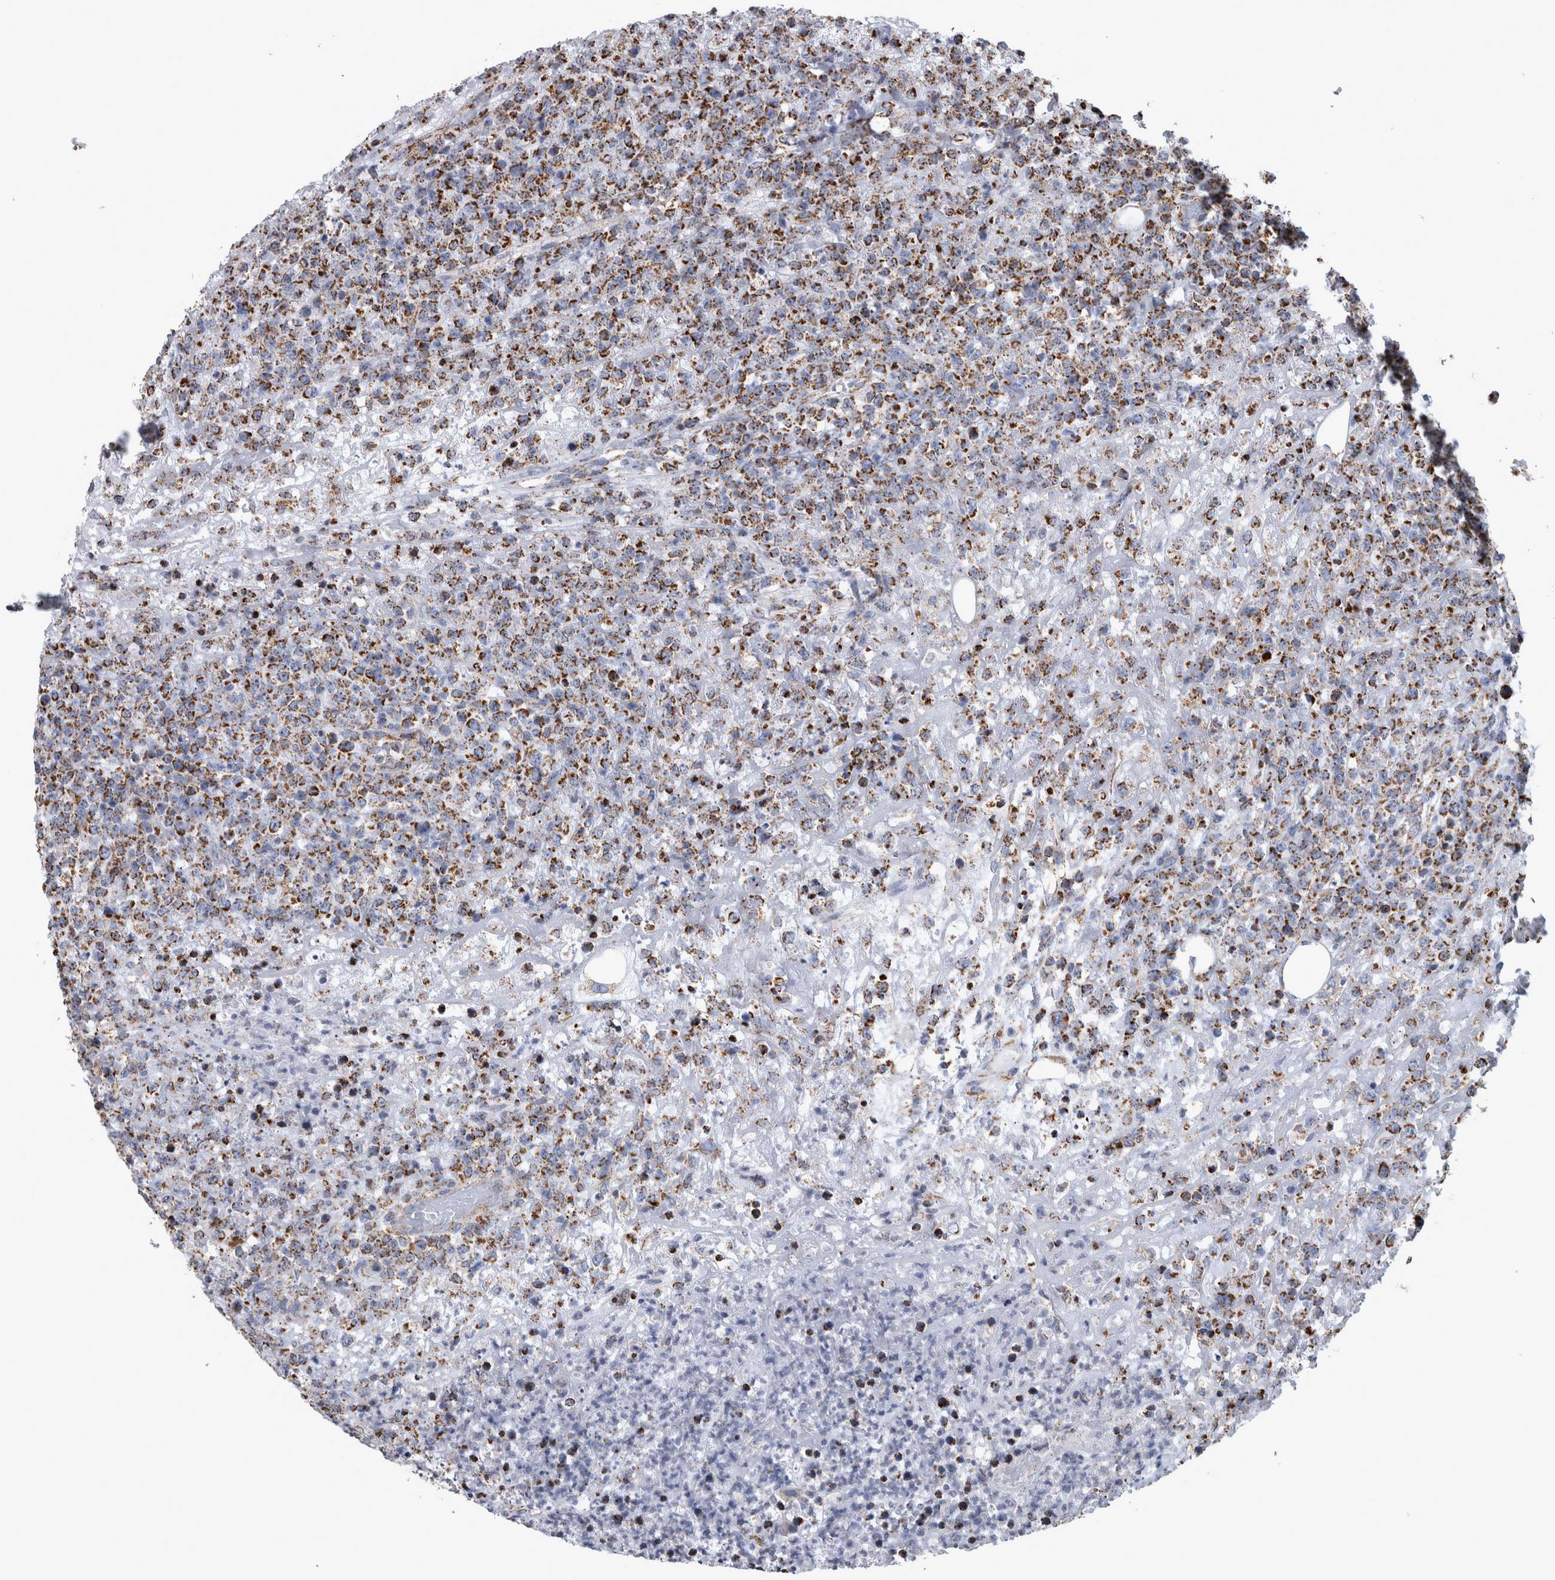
{"staining": {"intensity": "moderate", "quantity": ">75%", "location": "cytoplasmic/membranous"}, "tissue": "lymphoma", "cell_type": "Tumor cells", "image_type": "cancer", "snomed": [{"axis": "morphology", "description": "Malignant lymphoma, non-Hodgkin's type, High grade"}, {"axis": "topography", "description": "Colon"}], "caption": "DAB (3,3'-diaminobenzidine) immunohistochemical staining of lymphoma shows moderate cytoplasmic/membranous protein positivity in approximately >75% of tumor cells.", "gene": "MDH2", "patient": {"sex": "female", "age": 53}}